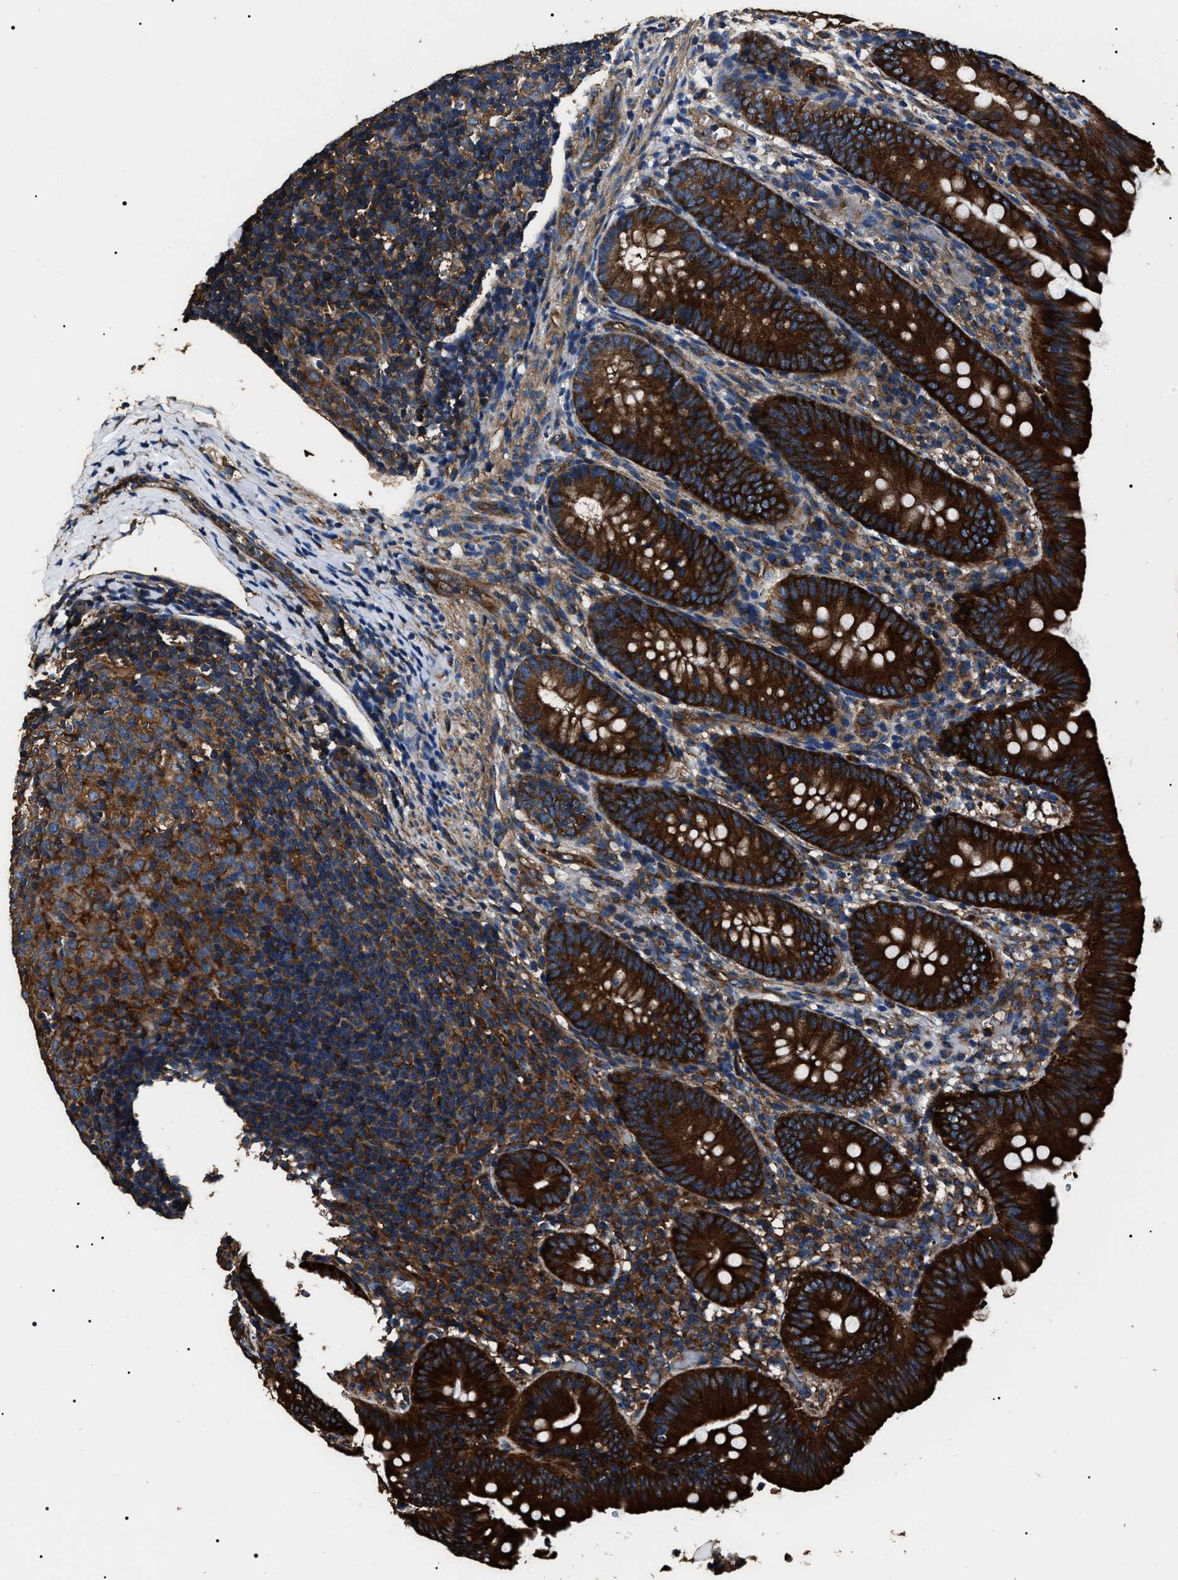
{"staining": {"intensity": "strong", "quantity": ">75%", "location": "cytoplasmic/membranous"}, "tissue": "appendix", "cell_type": "Glandular cells", "image_type": "normal", "snomed": [{"axis": "morphology", "description": "Normal tissue, NOS"}, {"axis": "topography", "description": "Appendix"}], "caption": "A high-resolution photomicrograph shows IHC staining of unremarkable appendix, which reveals strong cytoplasmic/membranous staining in about >75% of glandular cells. (Stains: DAB (3,3'-diaminobenzidine) in brown, nuclei in blue, Microscopy: brightfield microscopy at high magnification).", "gene": "HSCB", "patient": {"sex": "male", "age": 1}}